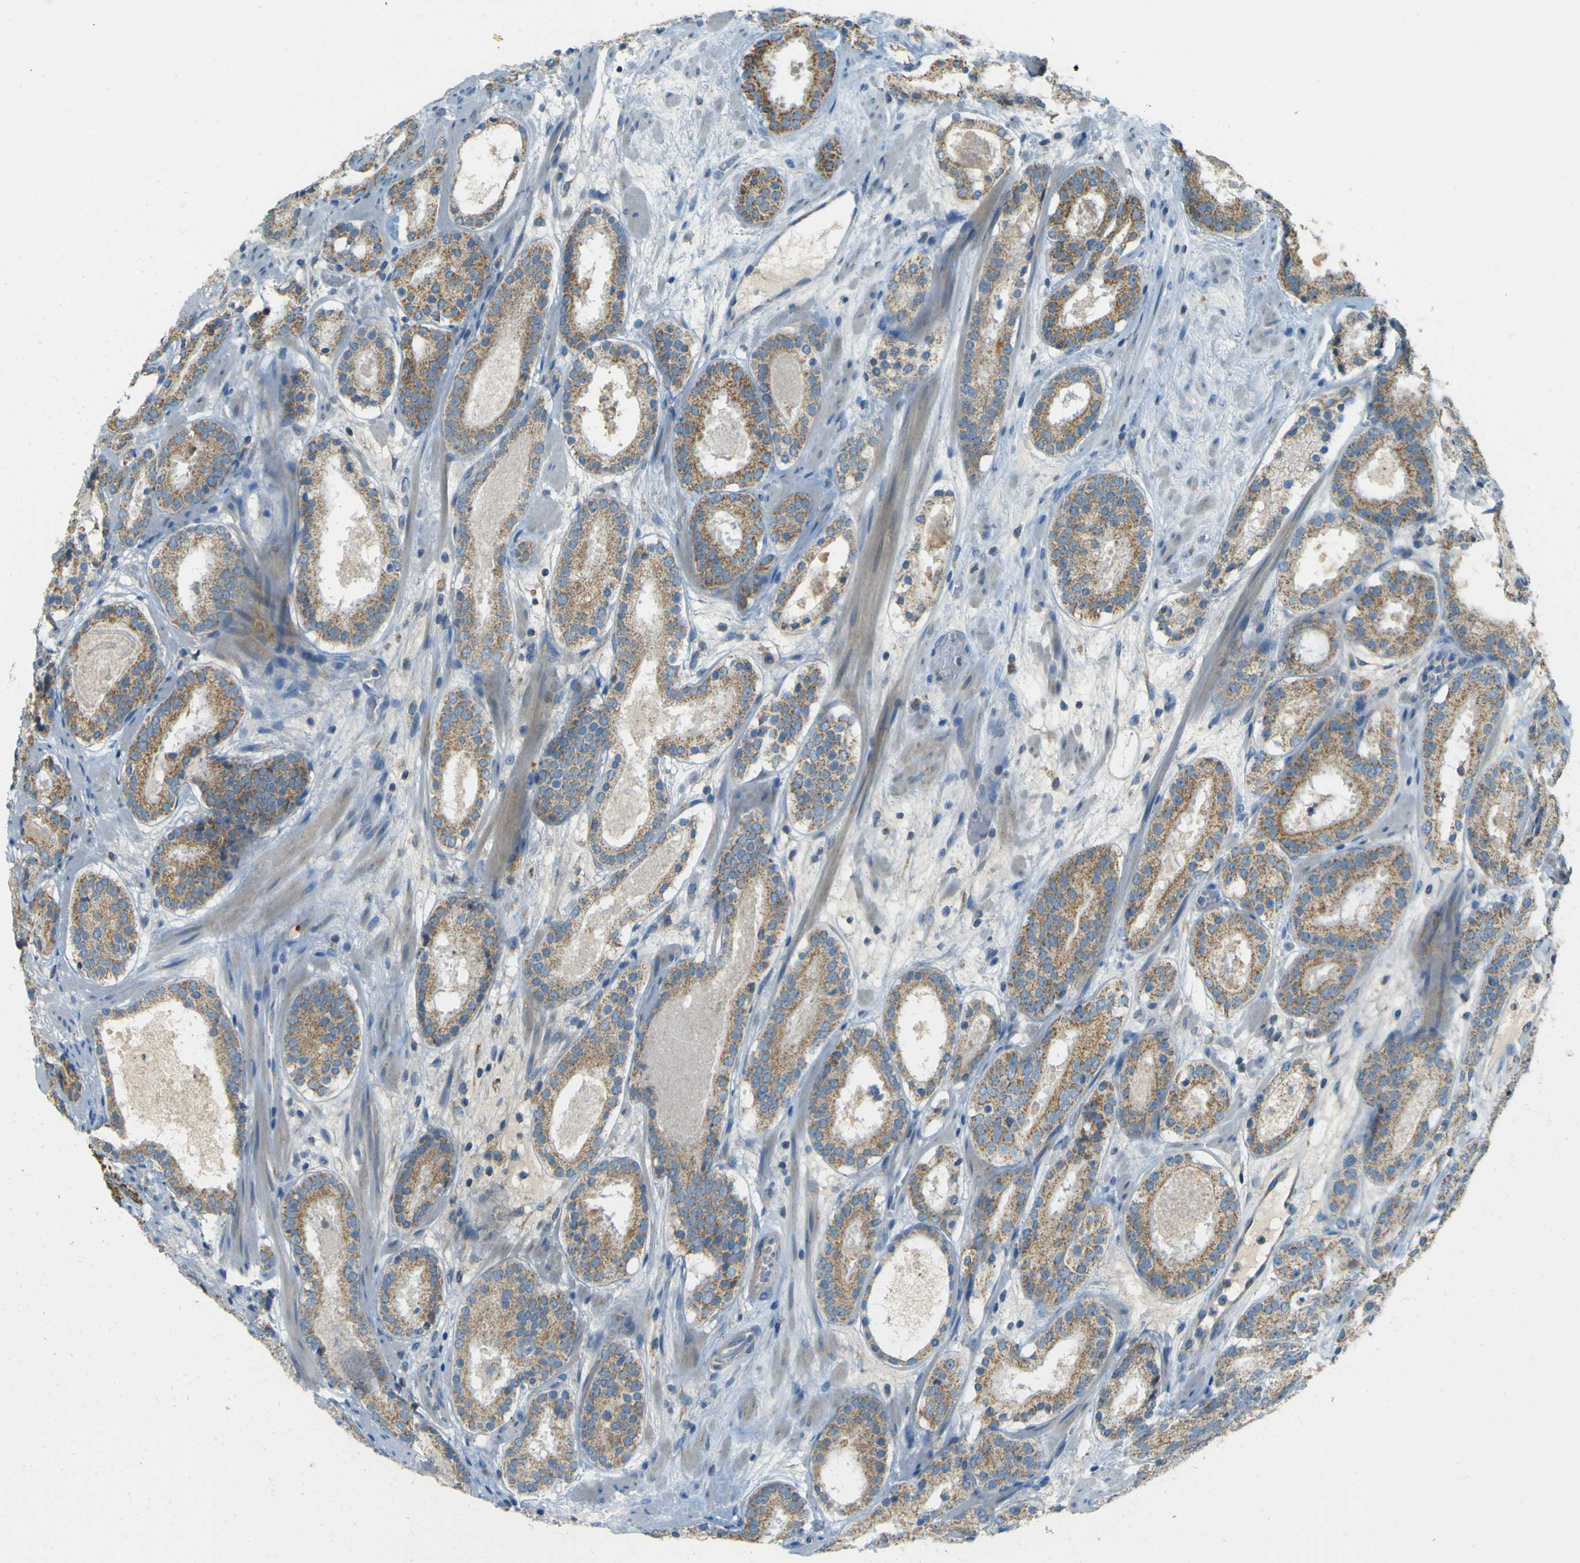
{"staining": {"intensity": "moderate", "quantity": ">75%", "location": "cytoplasmic/membranous"}, "tissue": "prostate cancer", "cell_type": "Tumor cells", "image_type": "cancer", "snomed": [{"axis": "morphology", "description": "Adenocarcinoma, High grade"}, {"axis": "topography", "description": "Prostate"}], "caption": "Immunohistochemistry (IHC) (DAB) staining of high-grade adenocarcinoma (prostate) shows moderate cytoplasmic/membranous protein positivity in approximately >75% of tumor cells.", "gene": "FKTN", "patient": {"sex": "male", "age": 64}}